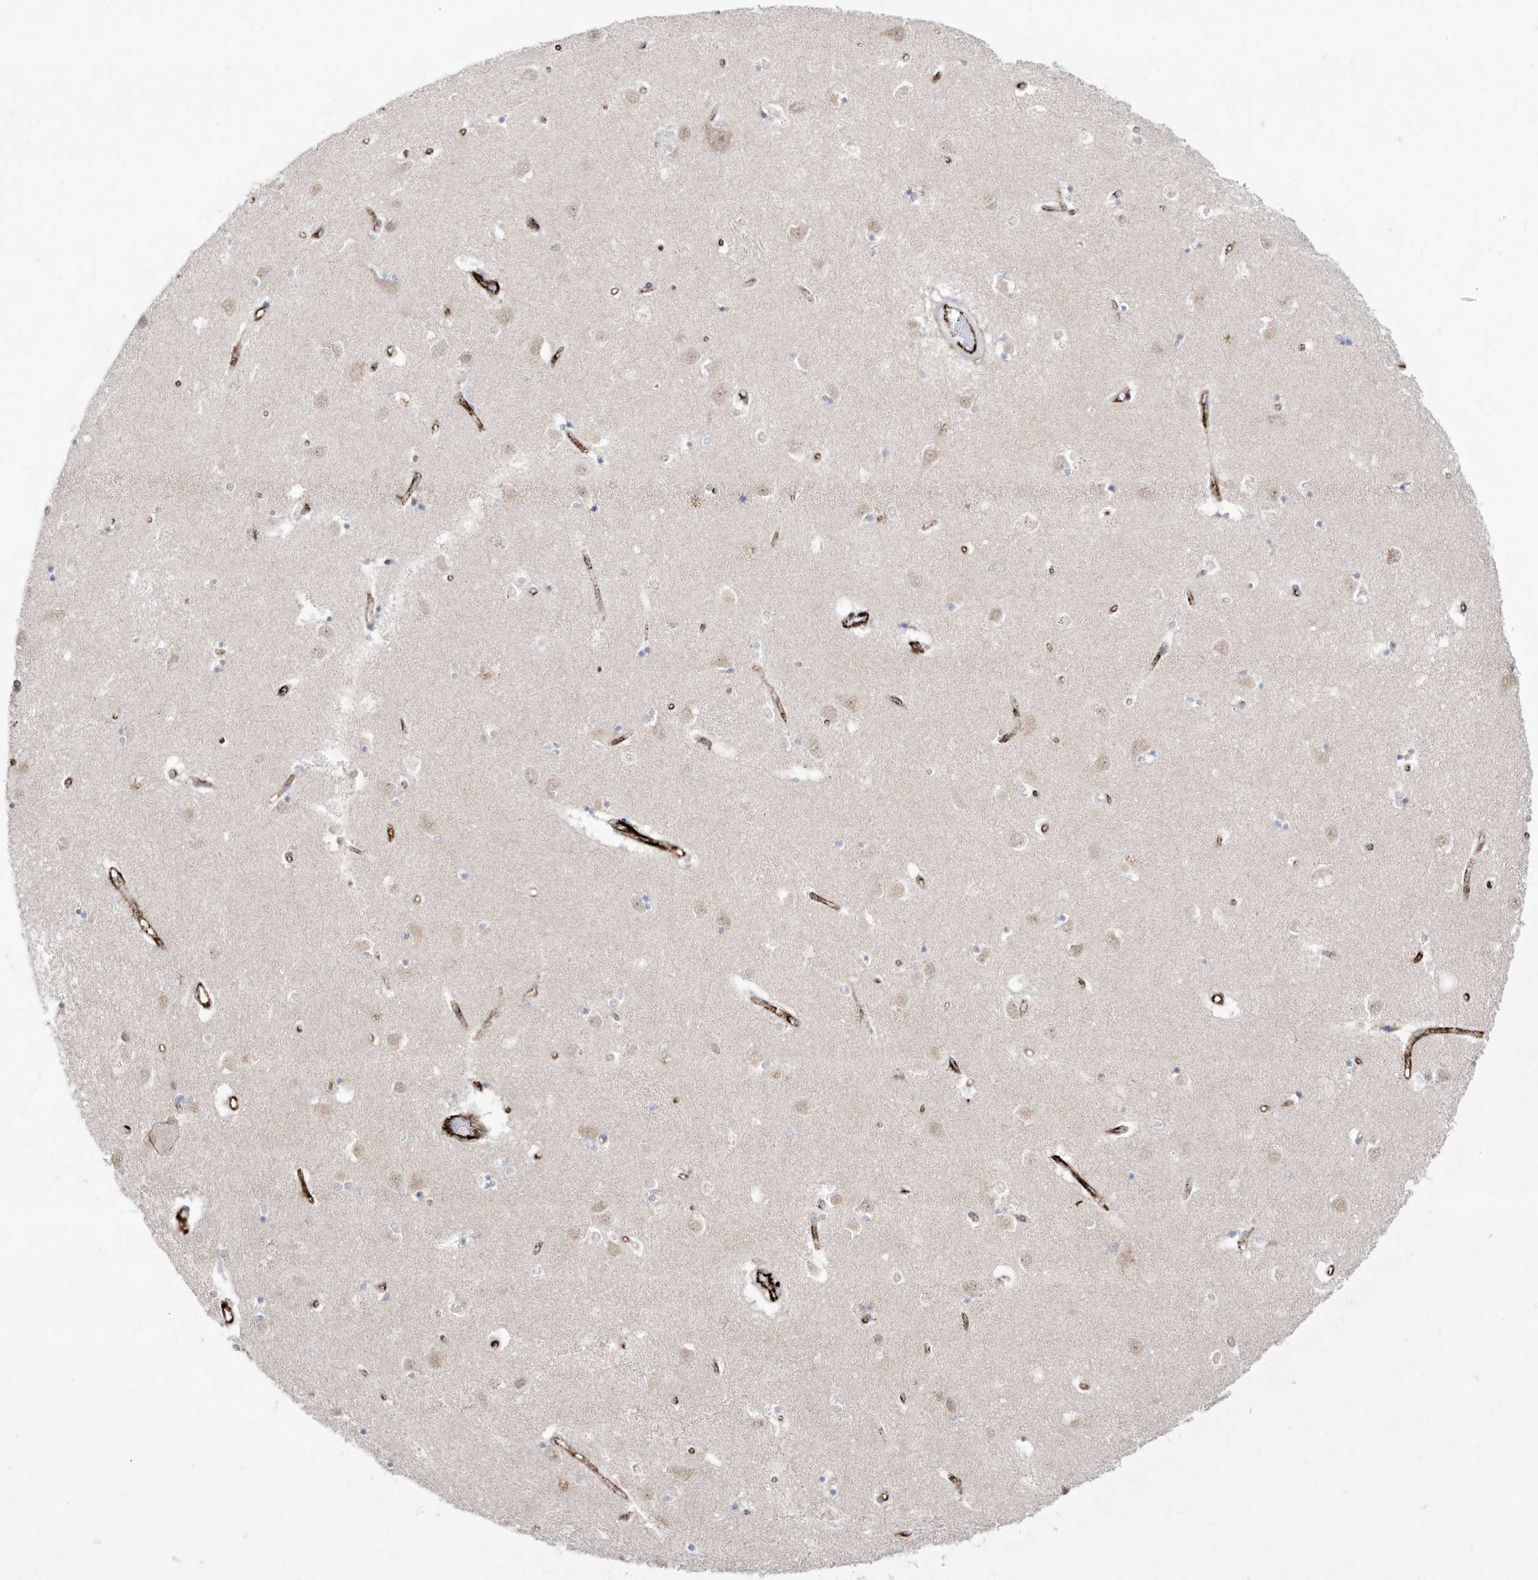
{"staining": {"intensity": "weak", "quantity": "<25%", "location": "cytoplasmic/membranous,nuclear"}, "tissue": "caudate", "cell_type": "Glial cells", "image_type": "normal", "snomed": [{"axis": "morphology", "description": "Normal tissue, NOS"}, {"axis": "topography", "description": "Lateral ventricle wall"}], "caption": "High power microscopy micrograph of an immunohistochemistry micrograph of unremarkable caudate, revealing no significant expression in glial cells. The staining is performed using DAB brown chromogen with nuclei counter-stained in using hematoxylin.", "gene": "ZGRF1", "patient": {"sex": "male", "age": 45}}